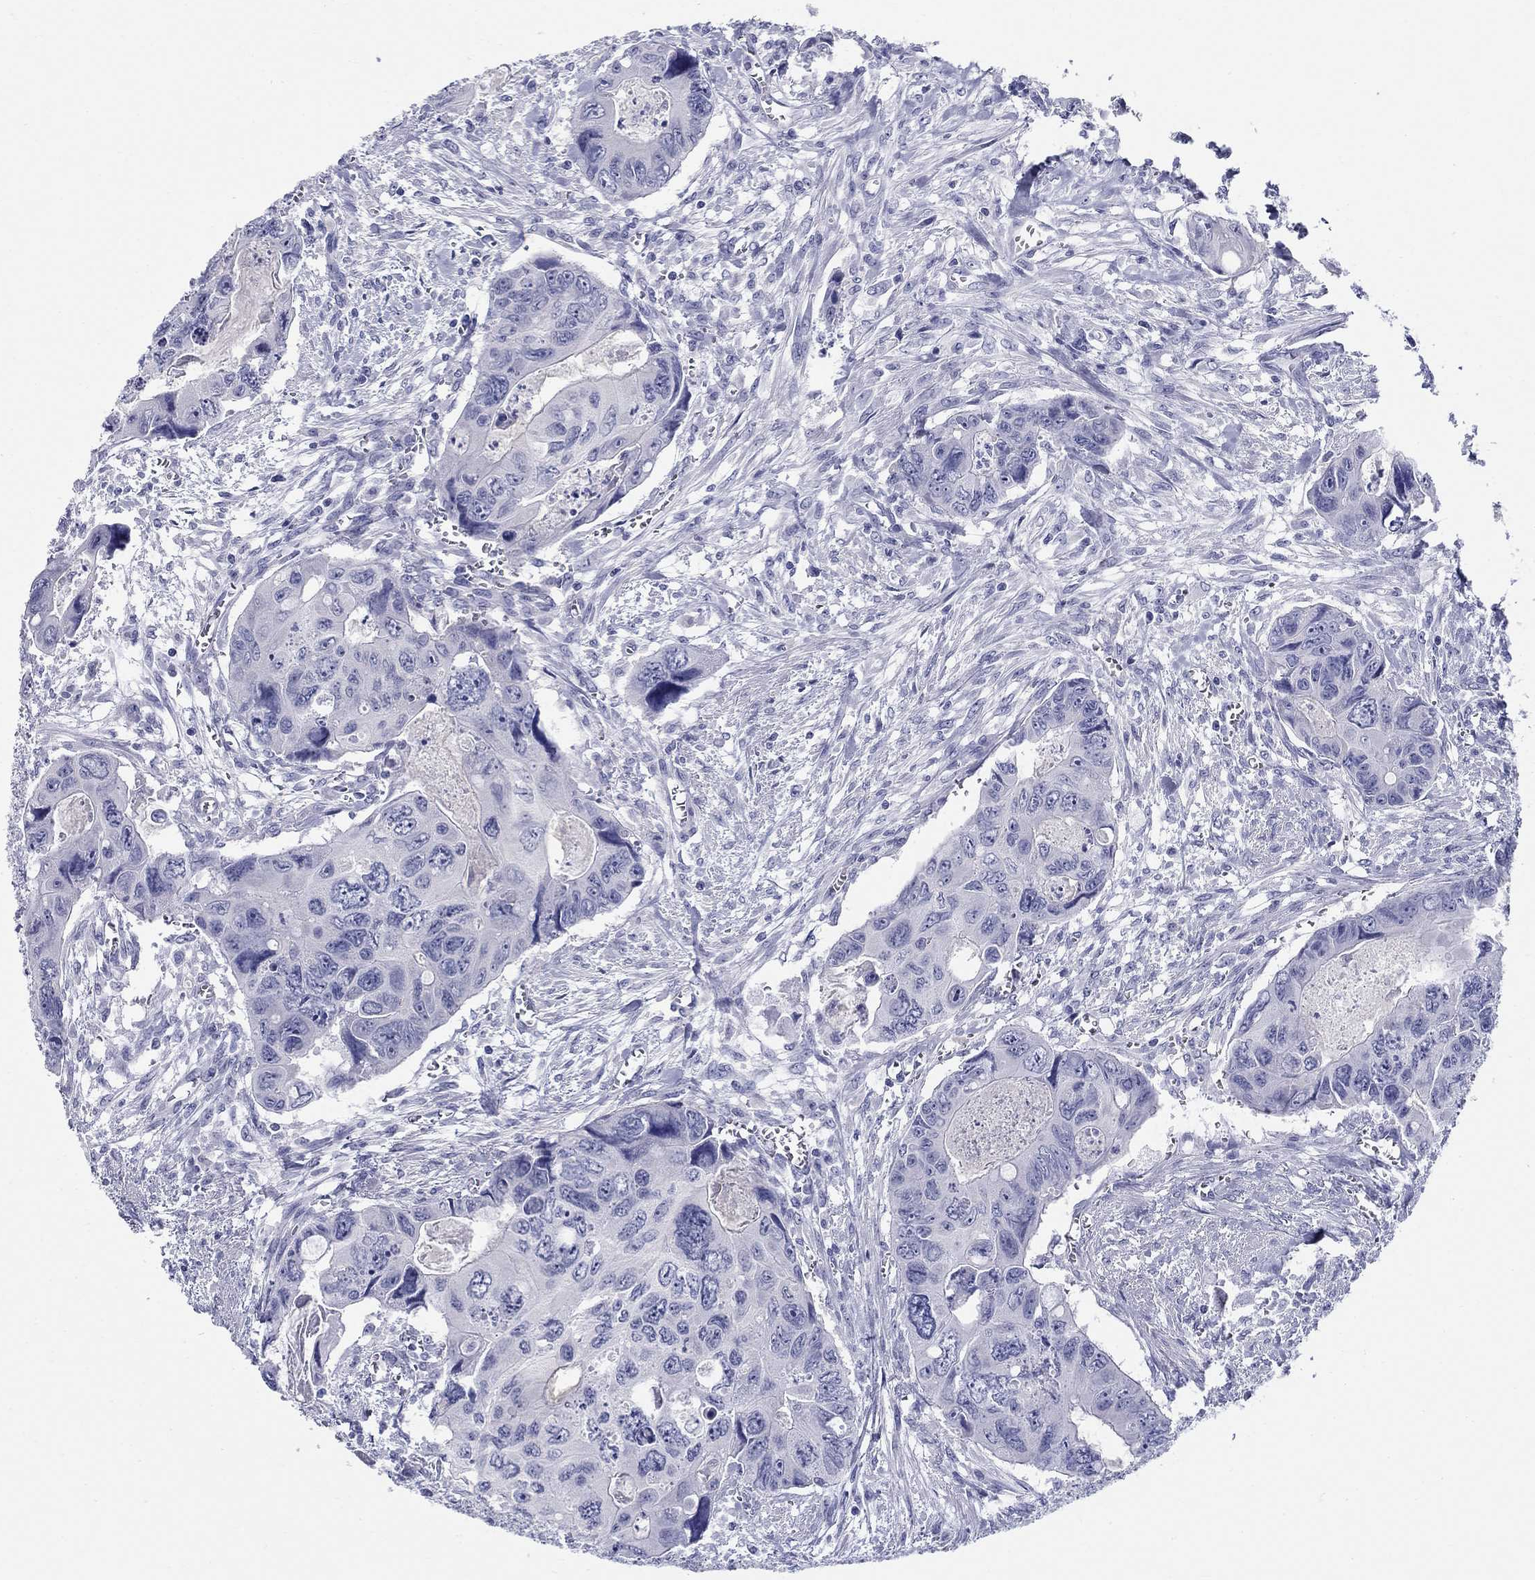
{"staining": {"intensity": "negative", "quantity": "none", "location": "none"}, "tissue": "colorectal cancer", "cell_type": "Tumor cells", "image_type": "cancer", "snomed": [{"axis": "morphology", "description": "Adenocarcinoma, NOS"}, {"axis": "topography", "description": "Rectum"}], "caption": "Tumor cells are negative for protein expression in human colorectal cancer (adenocarcinoma). Brightfield microscopy of immunohistochemistry stained with DAB (brown) and hematoxylin (blue), captured at high magnification.", "gene": "LAMP5", "patient": {"sex": "male", "age": 62}}